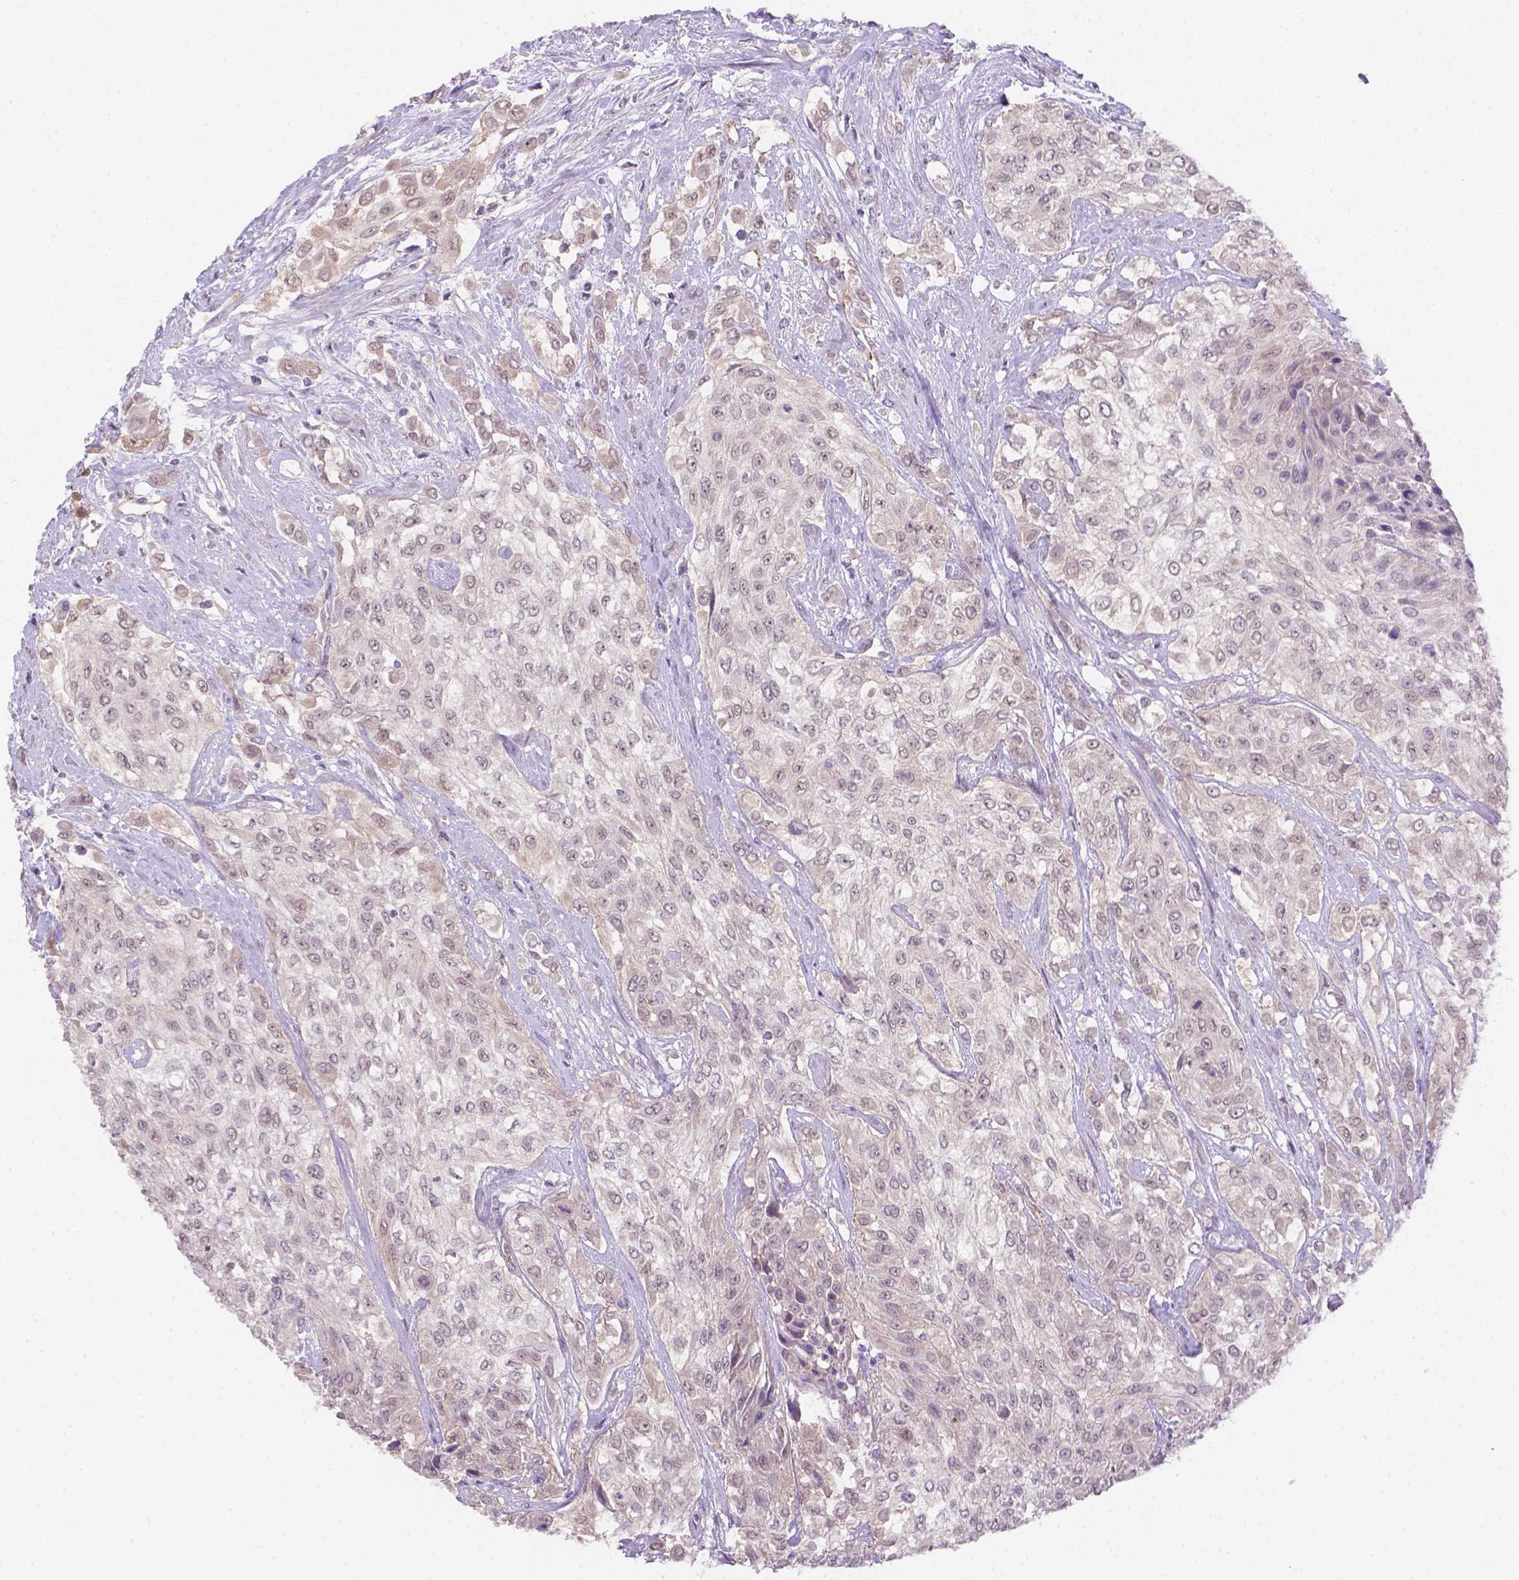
{"staining": {"intensity": "negative", "quantity": "none", "location": "none"}, "tissue": "urothelial cancer", "cell_type": "Tumor cells", "image_type": "cancer", "snomed": [{"axis": "morphology", "description": "Urothelial carcinoma, High grade"}, {"axis": "topography", "description": "Urinary bladder"}], "caption": "Protein analysis of urothelial cancer exhibits no significant expression in tumor cells.", "gene": "NXPE2", "patient": {"sex": "male", "age": 57}}